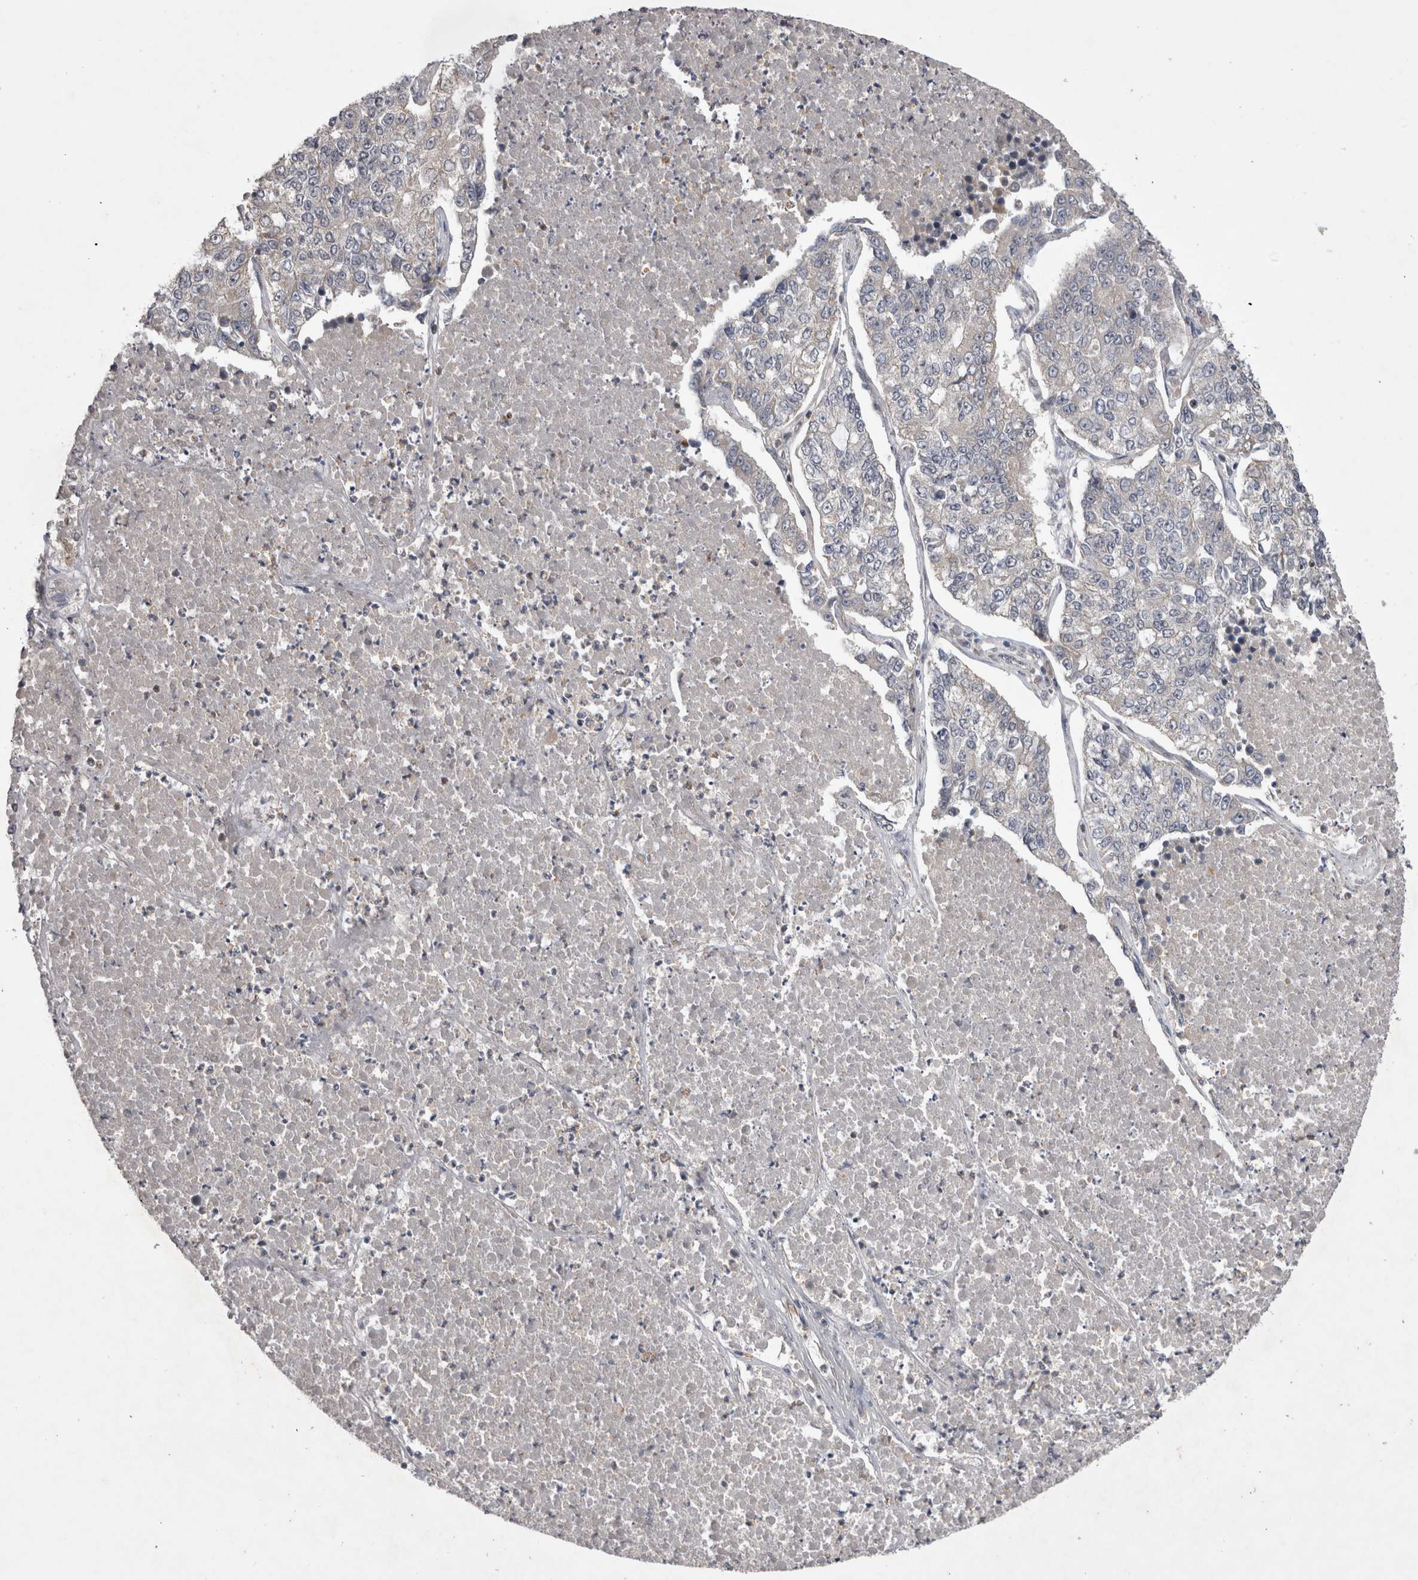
{"staining": {"intensity": "negative", "quantity": "none", "location": "none"}, "tissue": "lung cancer", "cell_type": "Tumor cells", "image_type": "cancer", "snomed": [{"axis": "morphology", "description": "Adenocarcinoma, NOS"}, {"axis": "topography", "description": "Lung"}], "caption": "Tumor cells are negative for protein expression in human lung cancer. The staining is performed using DAB brown chromogen with nuclei counter-stained in using hematoxylin.", "gene": "TSPOAP1", "patient": {"sex": "male", "age": 49}}